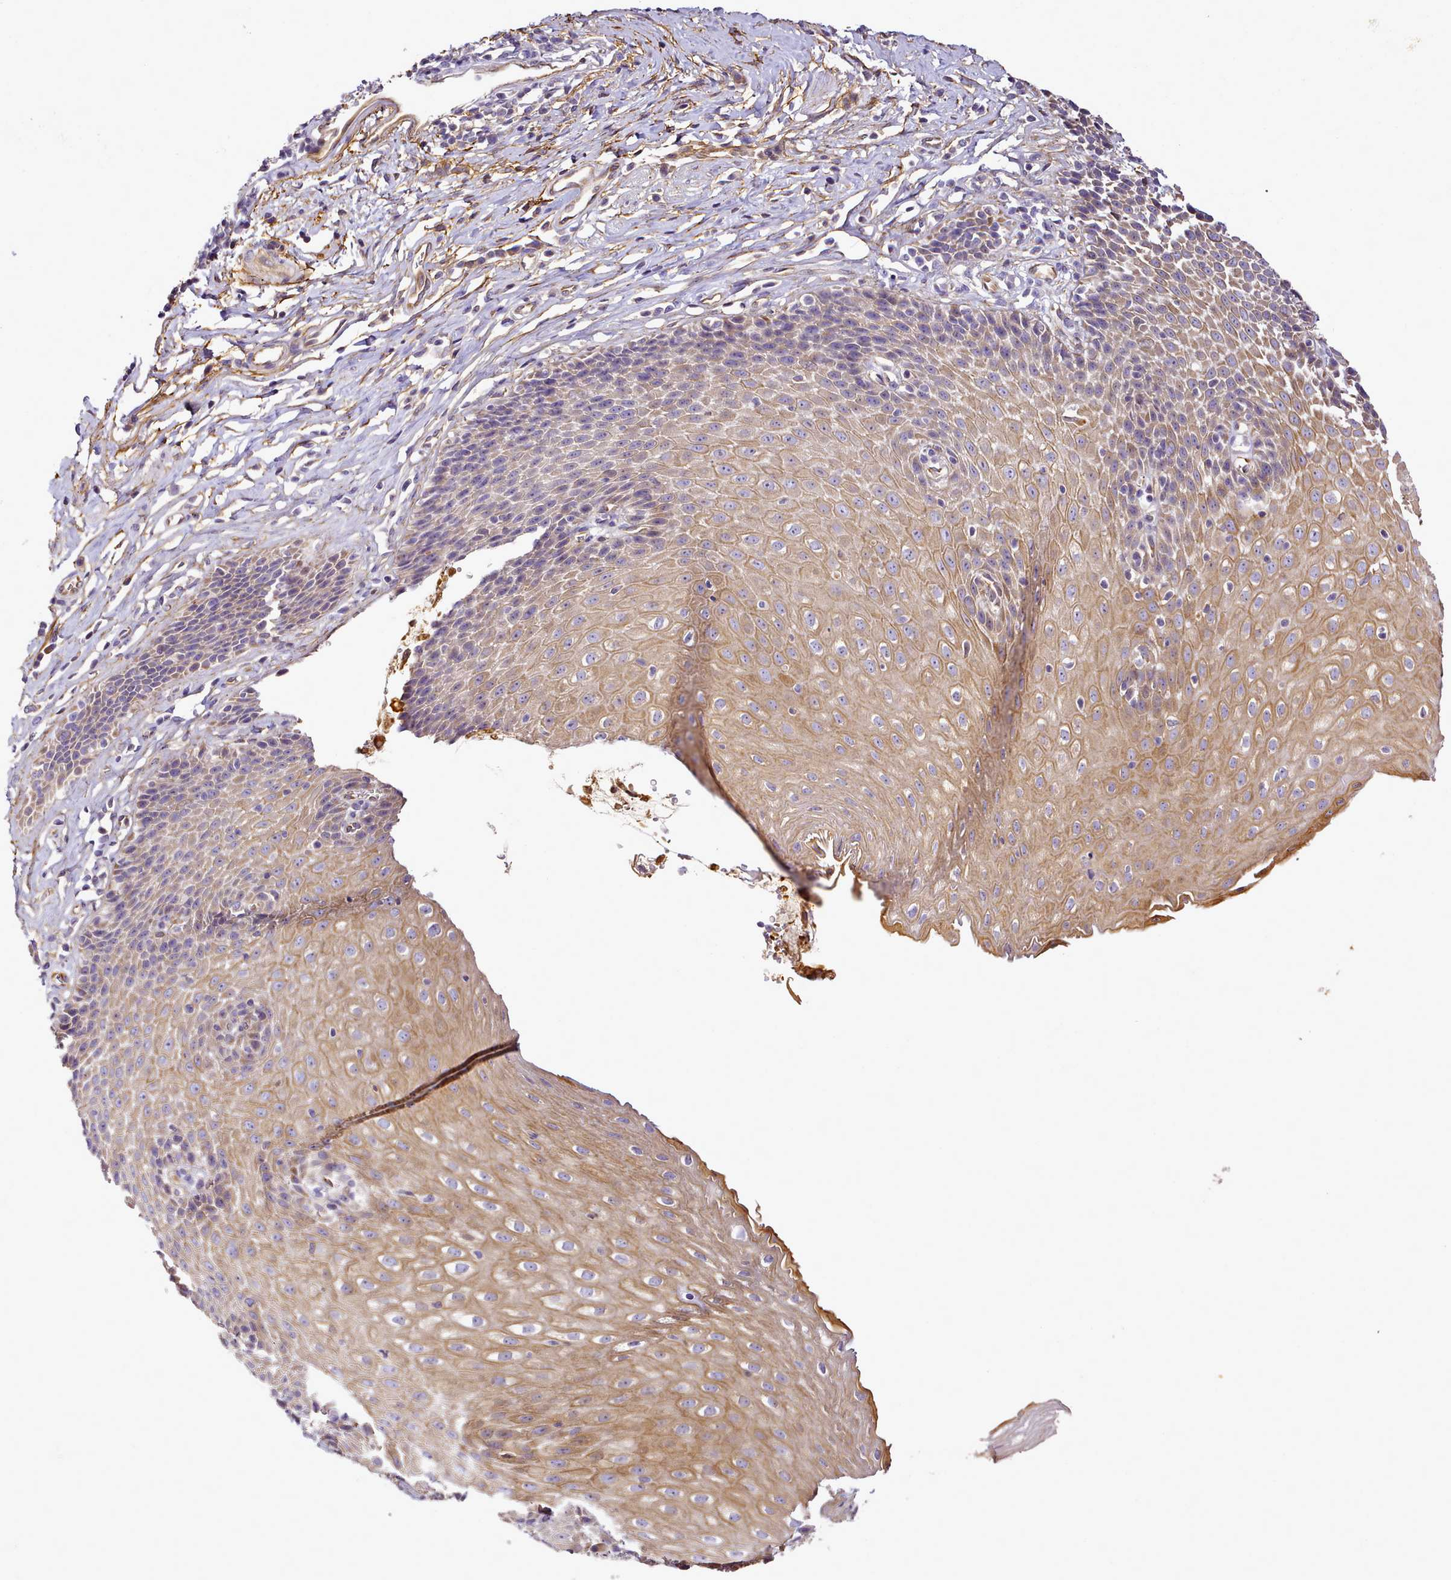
{"staining": {"intensity": "moderate", "quantity": "<25%", "location": "cytoplasmic/membranous"}, "tissue": "esophagus", "cell_type": "Squamous epithelial cells", "image_type": "normal", "snomed": [{"axis": "morphology", "description": "Normal tissue, NOS"}, {"axis": "topography", "description": "Esophagus"}], "caption": "Brown immunohistochemical staining in unremarkable esophagus demonstrates moderate cytoplasmic/membranous expression in approximately <25% of squamous epithelial cells. The protein of interest is stained brown, and the nuclei are stained in blue (DAB IHC with brightfield microscopy, high magnification).", "gene": "NBPF10", "patient": {"sex": "female", "age": 61}}